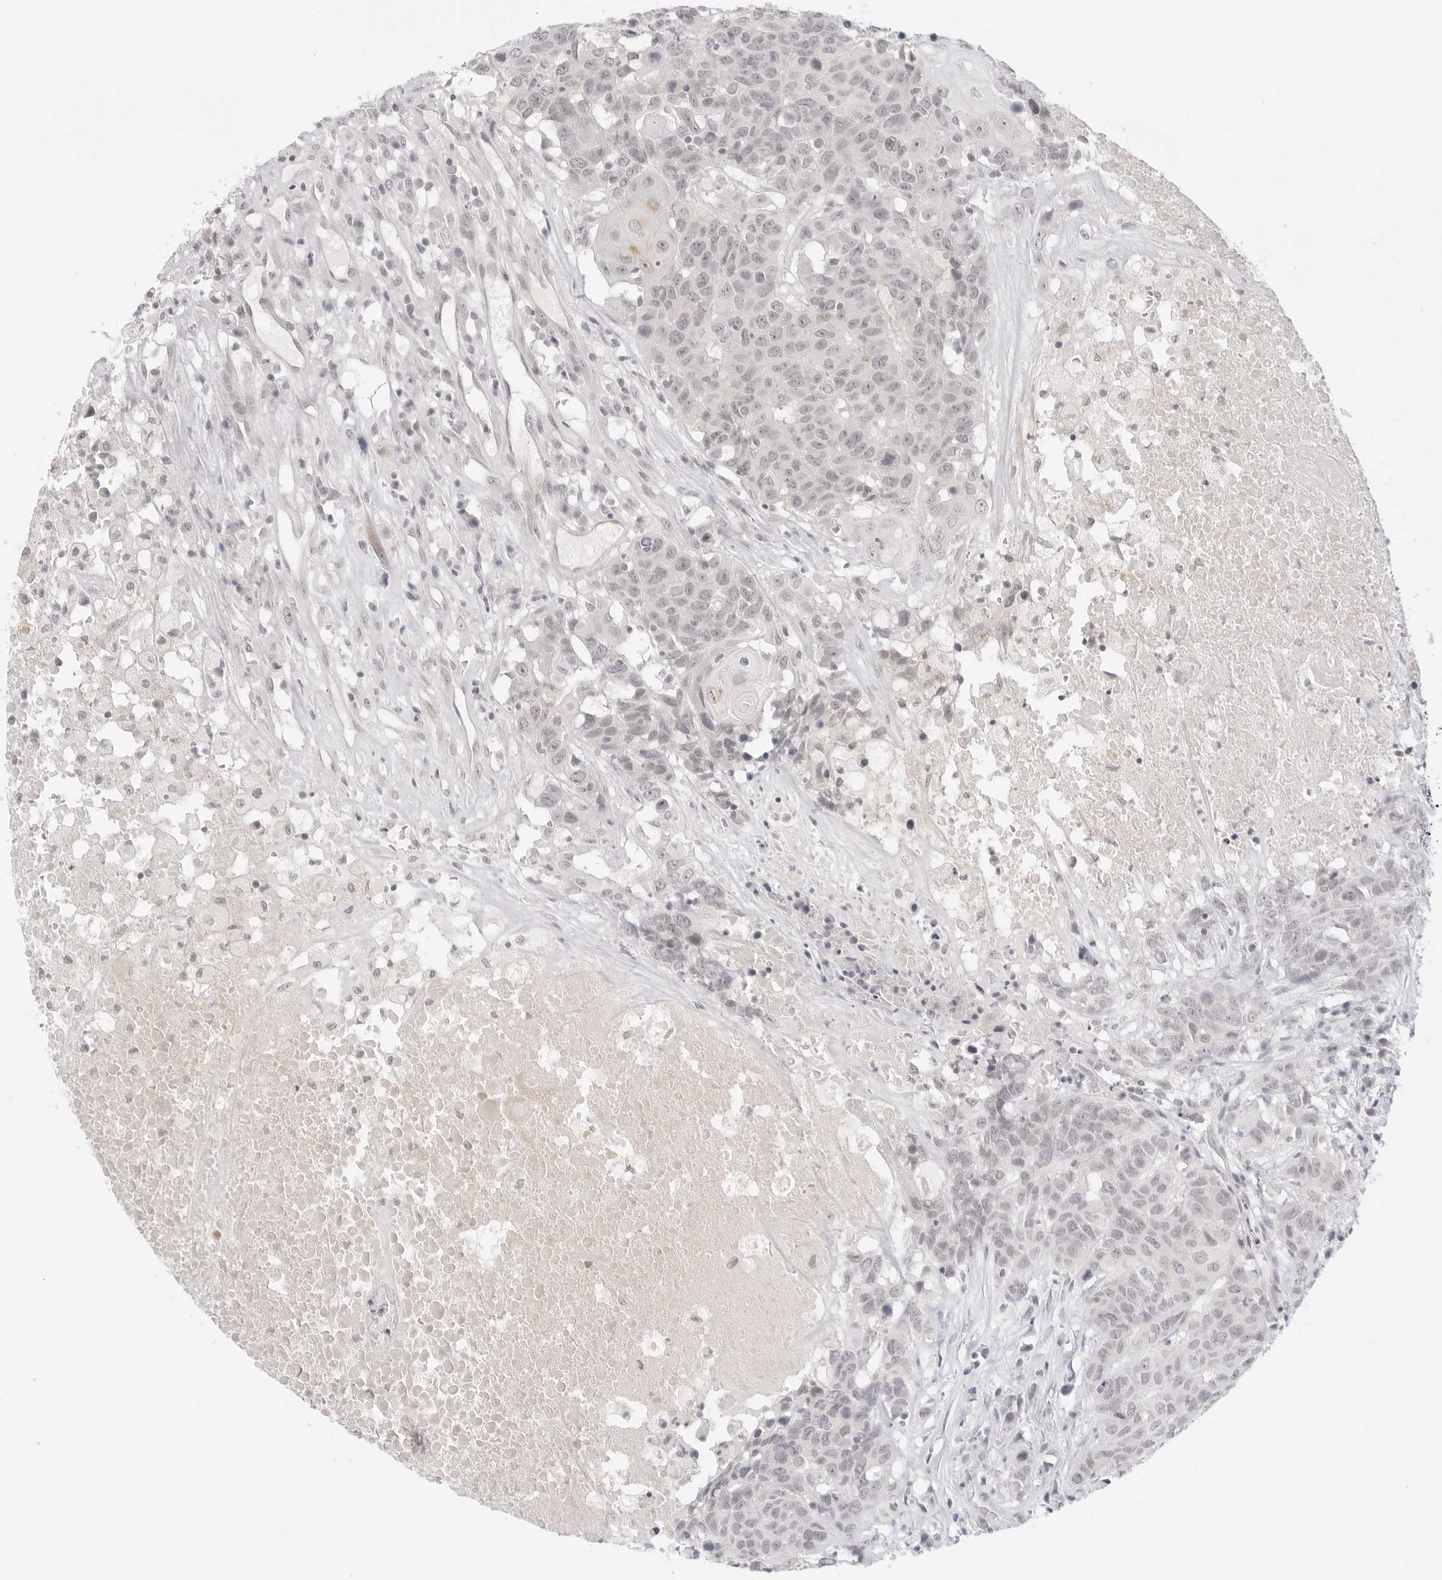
{"staining": {"intensity": "weak", "quantity": "<25%", "location": "nuclear"}, "tissue": "head and neck cancer", "cell_type": "Tumor cells", "image_type": "cancer", "snomed": [{"axis": "morphology", "description": "Squamous cell carcinoma, NOS"}, {"axis": "topography", "description": "Head-Neck"}], "caption": "IHC photomicrograph of neoplastic tissue: human head and neck cancer (squamous cell carcinoma) stained with DAB (3,3'-diaminobenzidine) displays no significant protein staining in tumor cells.", "gene": "MED18", "patient": {"sex": "male", "age": 66}}